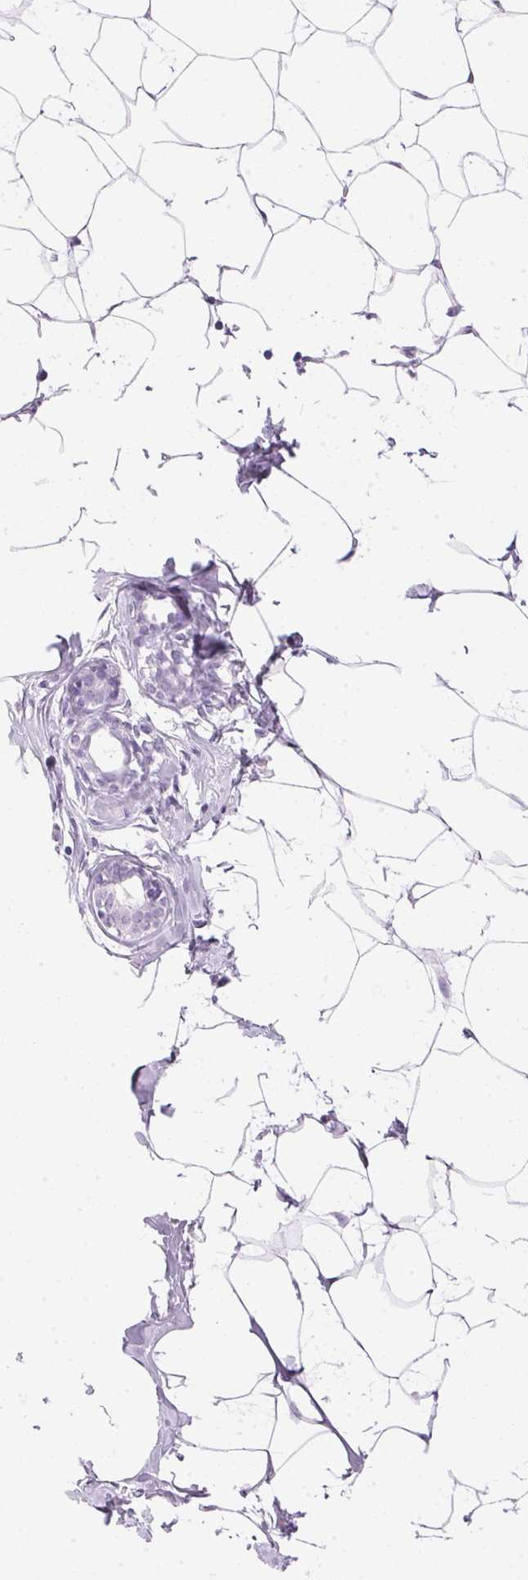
{"staining": {"intensity": "negative", "quantity": "none", "location": "none"}, "tissue": "breast", "cell_type": "Adipocytes", "image_type": "normal", "snomed": [{"axis": "morphology", "description": "Normal tissue, NOS"}, {"axis": "topography", "description": "Breast"}], "caption": "This is an immunohistochemistry (IHC) photomicrograph of normal human breast. There is no staining in adipocytes.", "gene": "IGFBP1", "patient": {"sex": "female", "age": 27}}